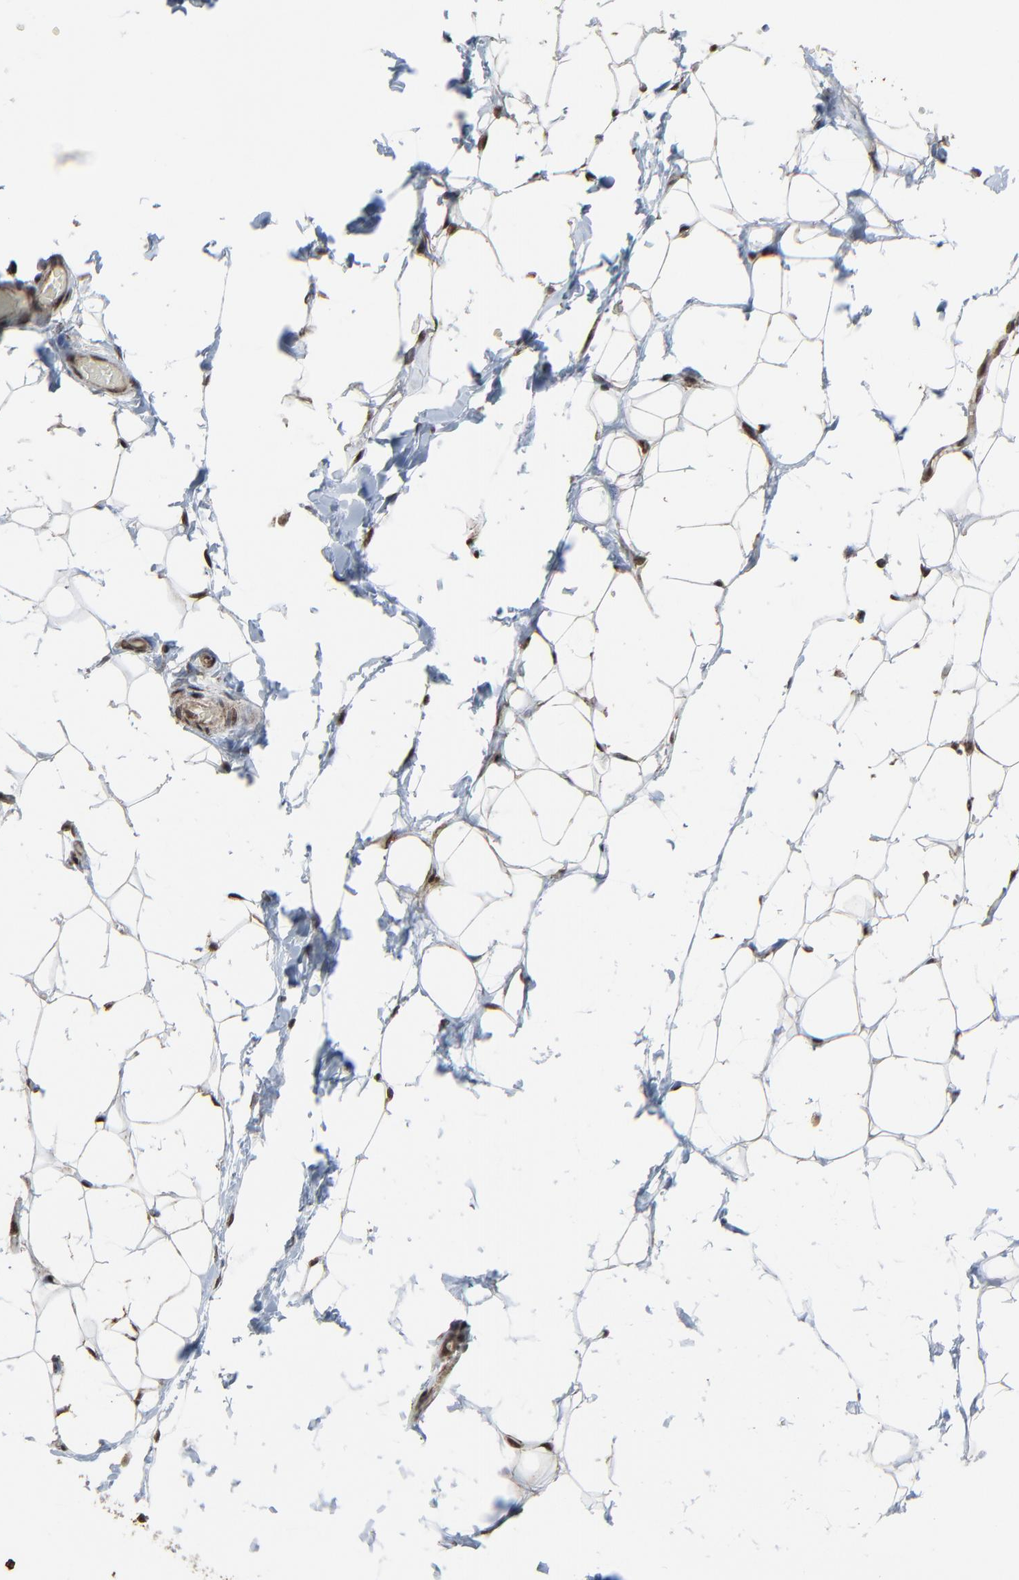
{"staining": {"intensity": "strong", "quantity": ">75%", "location": "cytoplasmic/membranous"}, "tissue": "adipose tissue", "cell_type": "Adipocytes", "image_type": "normal", "snomed": [{"axis": "morphology", "description": "Normal tissue, NOS"}, {"axis": "topography", "description": "Soft tissue"}], "caption": "An immunohistochemistry (IHC) image of normal tissue is shown. Protein staining in brown shows strong cytoplasmic/membranous positivity in adipose tissue within adipocytes.", "gene": "RHOJ", "patient": {"sex": "male", "age": 26}}